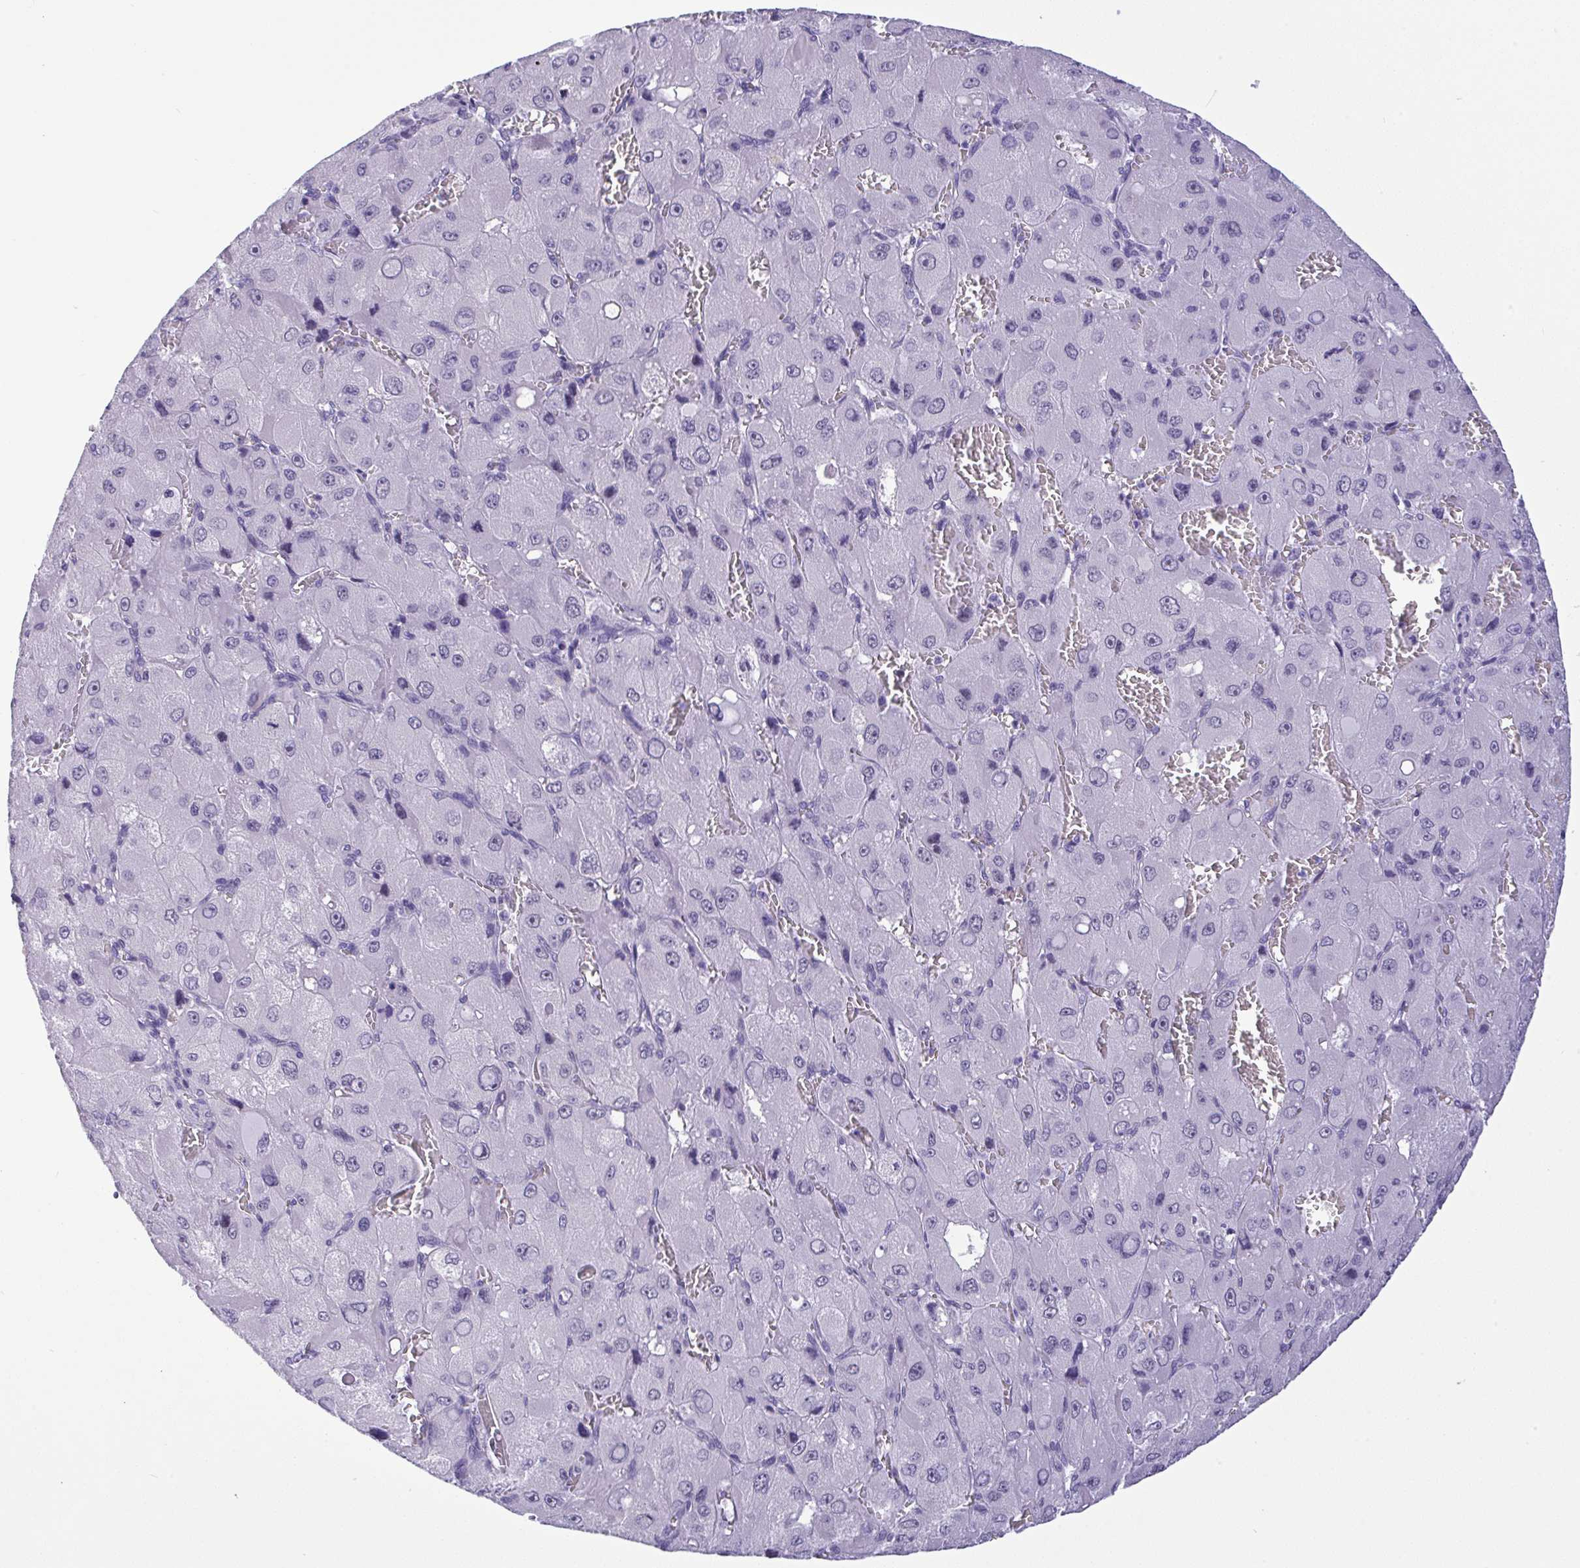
{"staining": {"intensity": "negative", "quantity": "none", "location": "none"}, "tissue": "liver cancer", "cell_type": "Tumor cells", "image_type": "cancer", "snomed": [{"axis": "morphology", "description": "Carcinoma, Hepatocellular, NOS"}, {"axis": "topography", "description": "Liver"}], "caption": "Immunohistochemistry photomicrograph of neoplastic tissue: human liver hepatocellular carcinoma stained with DAB shows no significant protein expression in tumor cells.", "gene": "YBX2", "patient": {"sex": "male", "age": 27}}